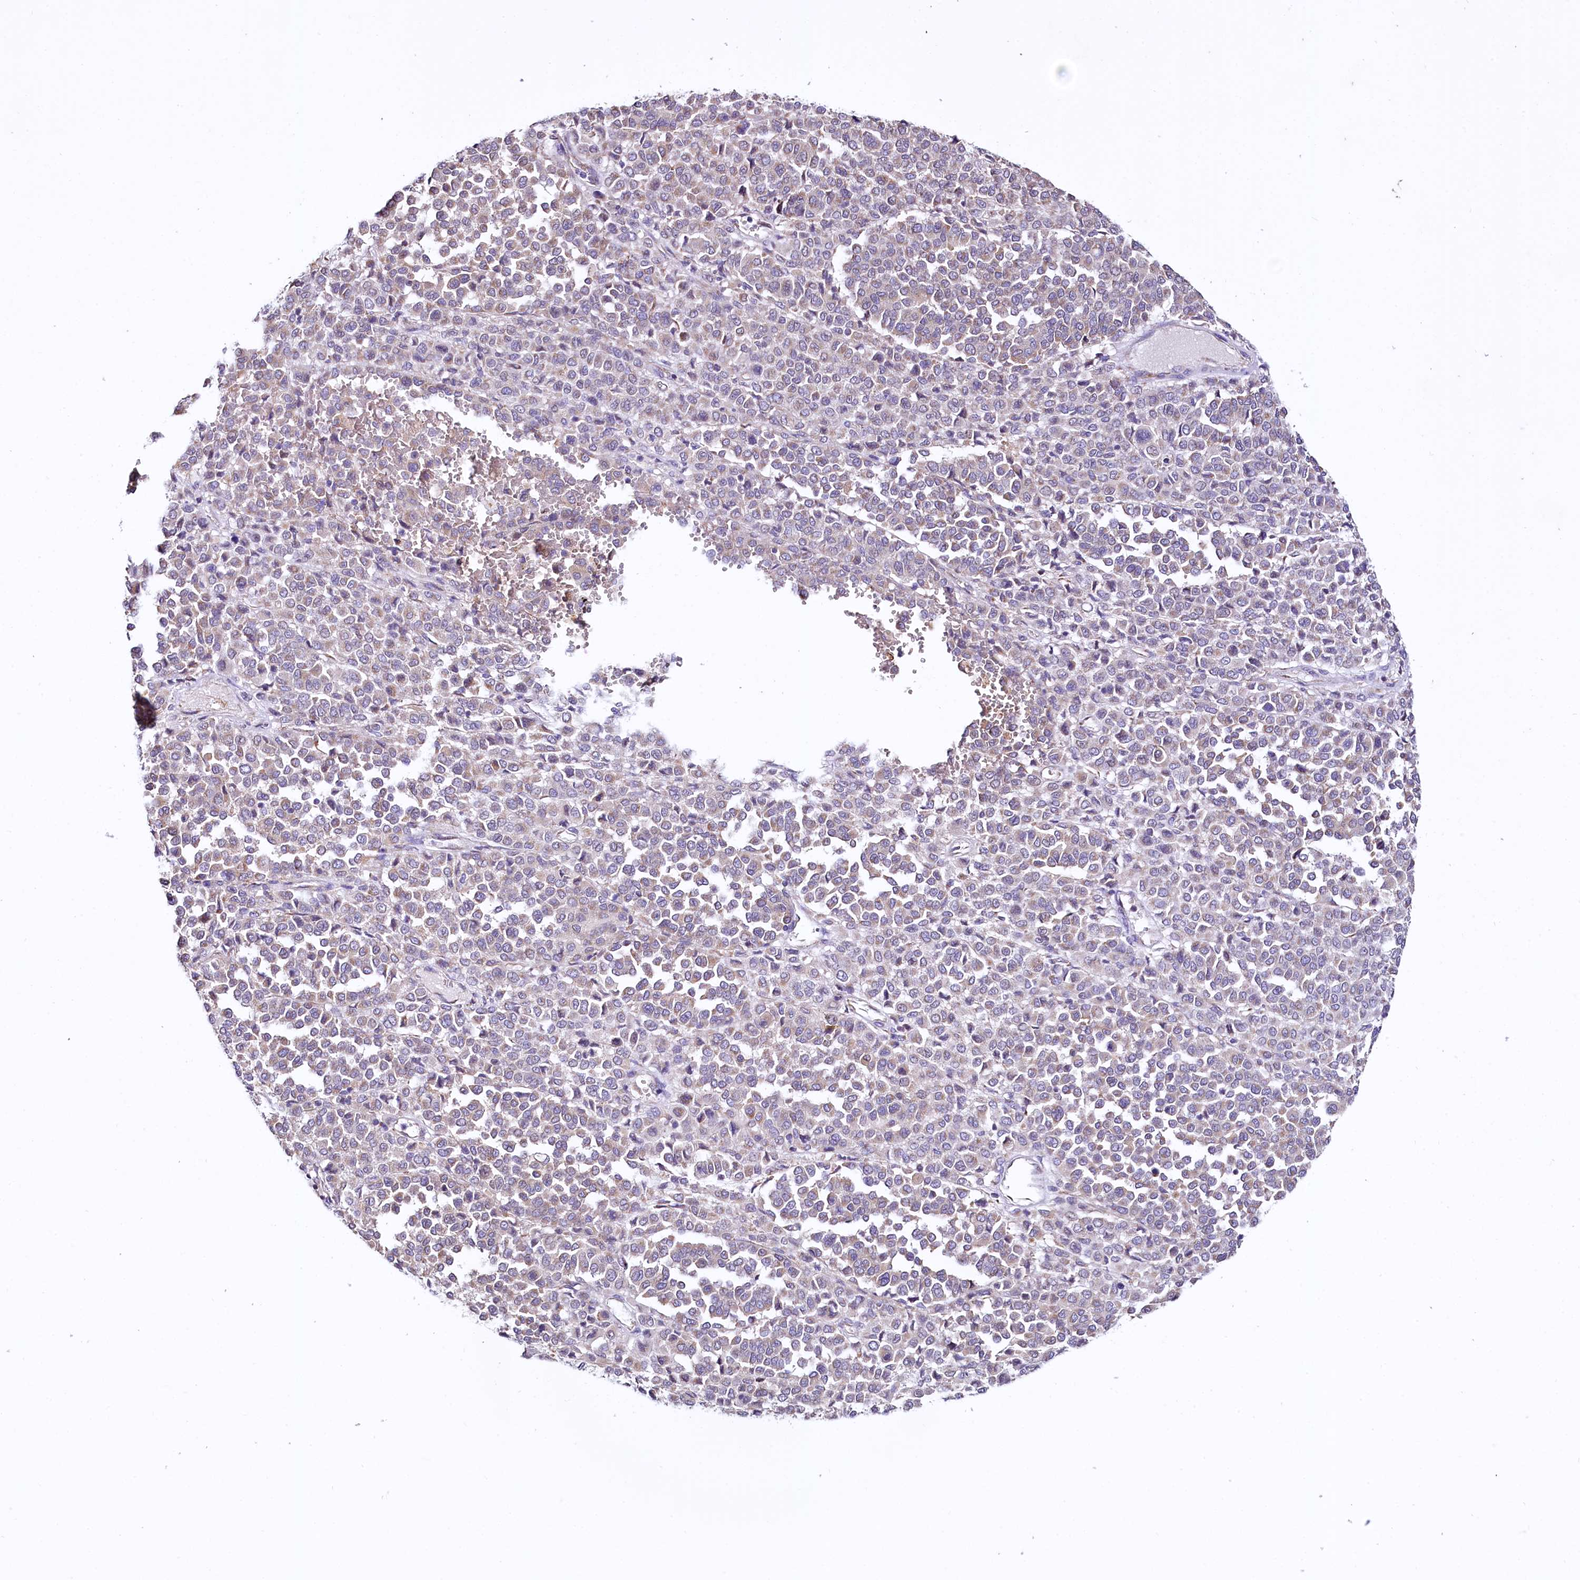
{"staining": {"intensity": "weak", "quantity": ">75%", "location": "cytoplasmic/membranous"}, "tissue": "melanoma", "cell_type": "Tumor cells", "image_type": "cancer", "snomed": [{"axis": "morphology", "description": "Malignant melanoma, Metastatic site"}, {"axis": "topography", "description": "Pancreas"}], "caption": "The immunohistochemical stain highlights weak cytoplasmic/membranous expression in tumor cells of malignant melanoma (metastatic site) tissue.", "gene": "CEP295", "patient": {"sex": "female", "age": 30}}